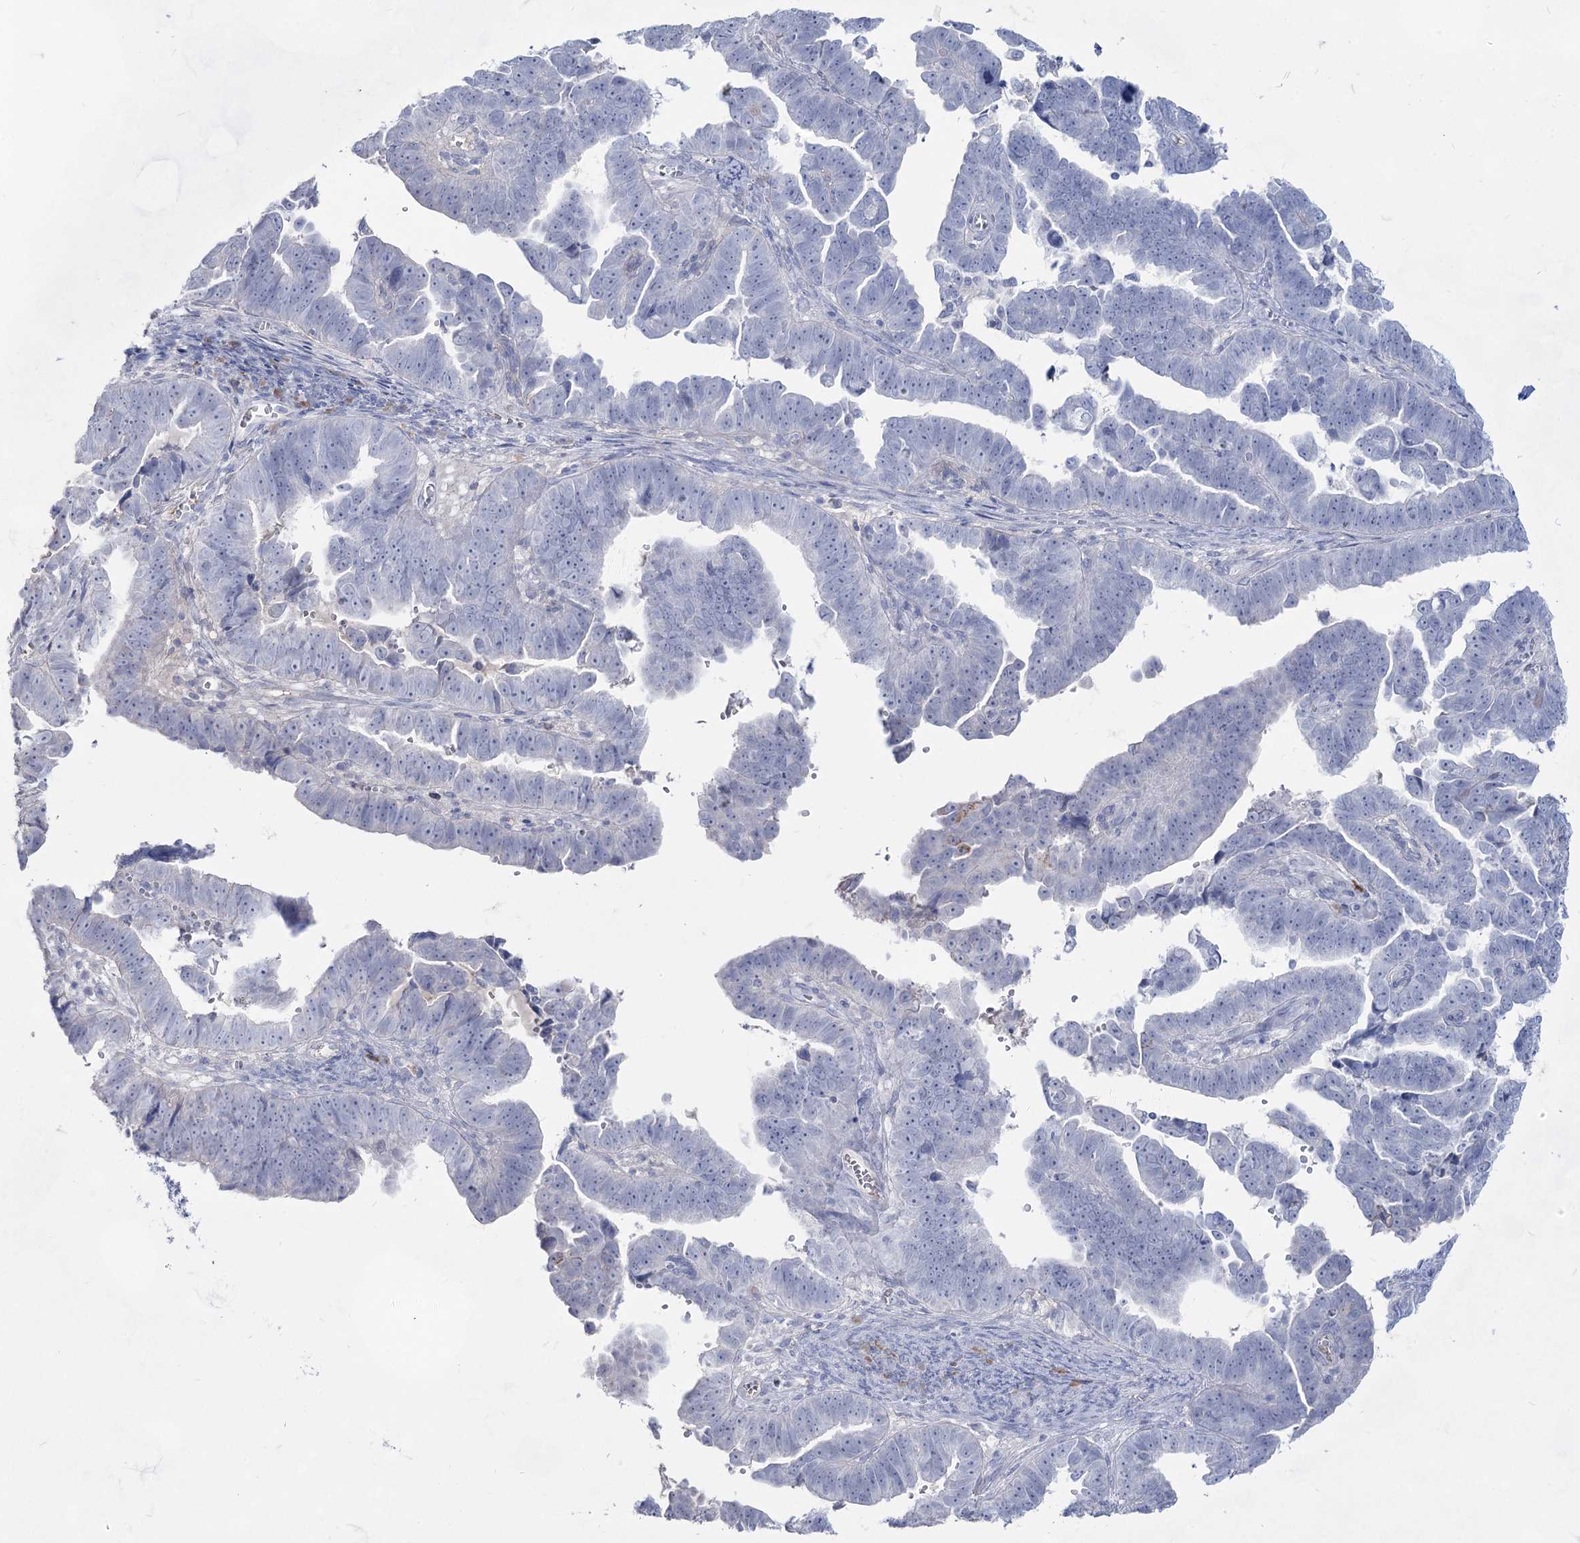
{"staining": {"intensity": "negative", "quantity": "none", "location": "none"}, "tissue": "endometrial cancer", "cell_type": "Tumor cells", "image_type": "cancer", "snomed": [{"axis": "morphology", "description": "Adenocarcinoma, NOS"}, {"axis": "topography", "description": "Endometrium"}], "caption": "IHC photomicrograph of endometrial adenocarcinoma stained for a protein (brown), which exhibits no expression in tumor cells. (Stains: DAB immunohistochemistry with hematoxylin counter stain, Microscopy: brightfield microscopy at high magnification).", "gene": "ACRV1", "patient": {"sex": "female", "age": 75}}